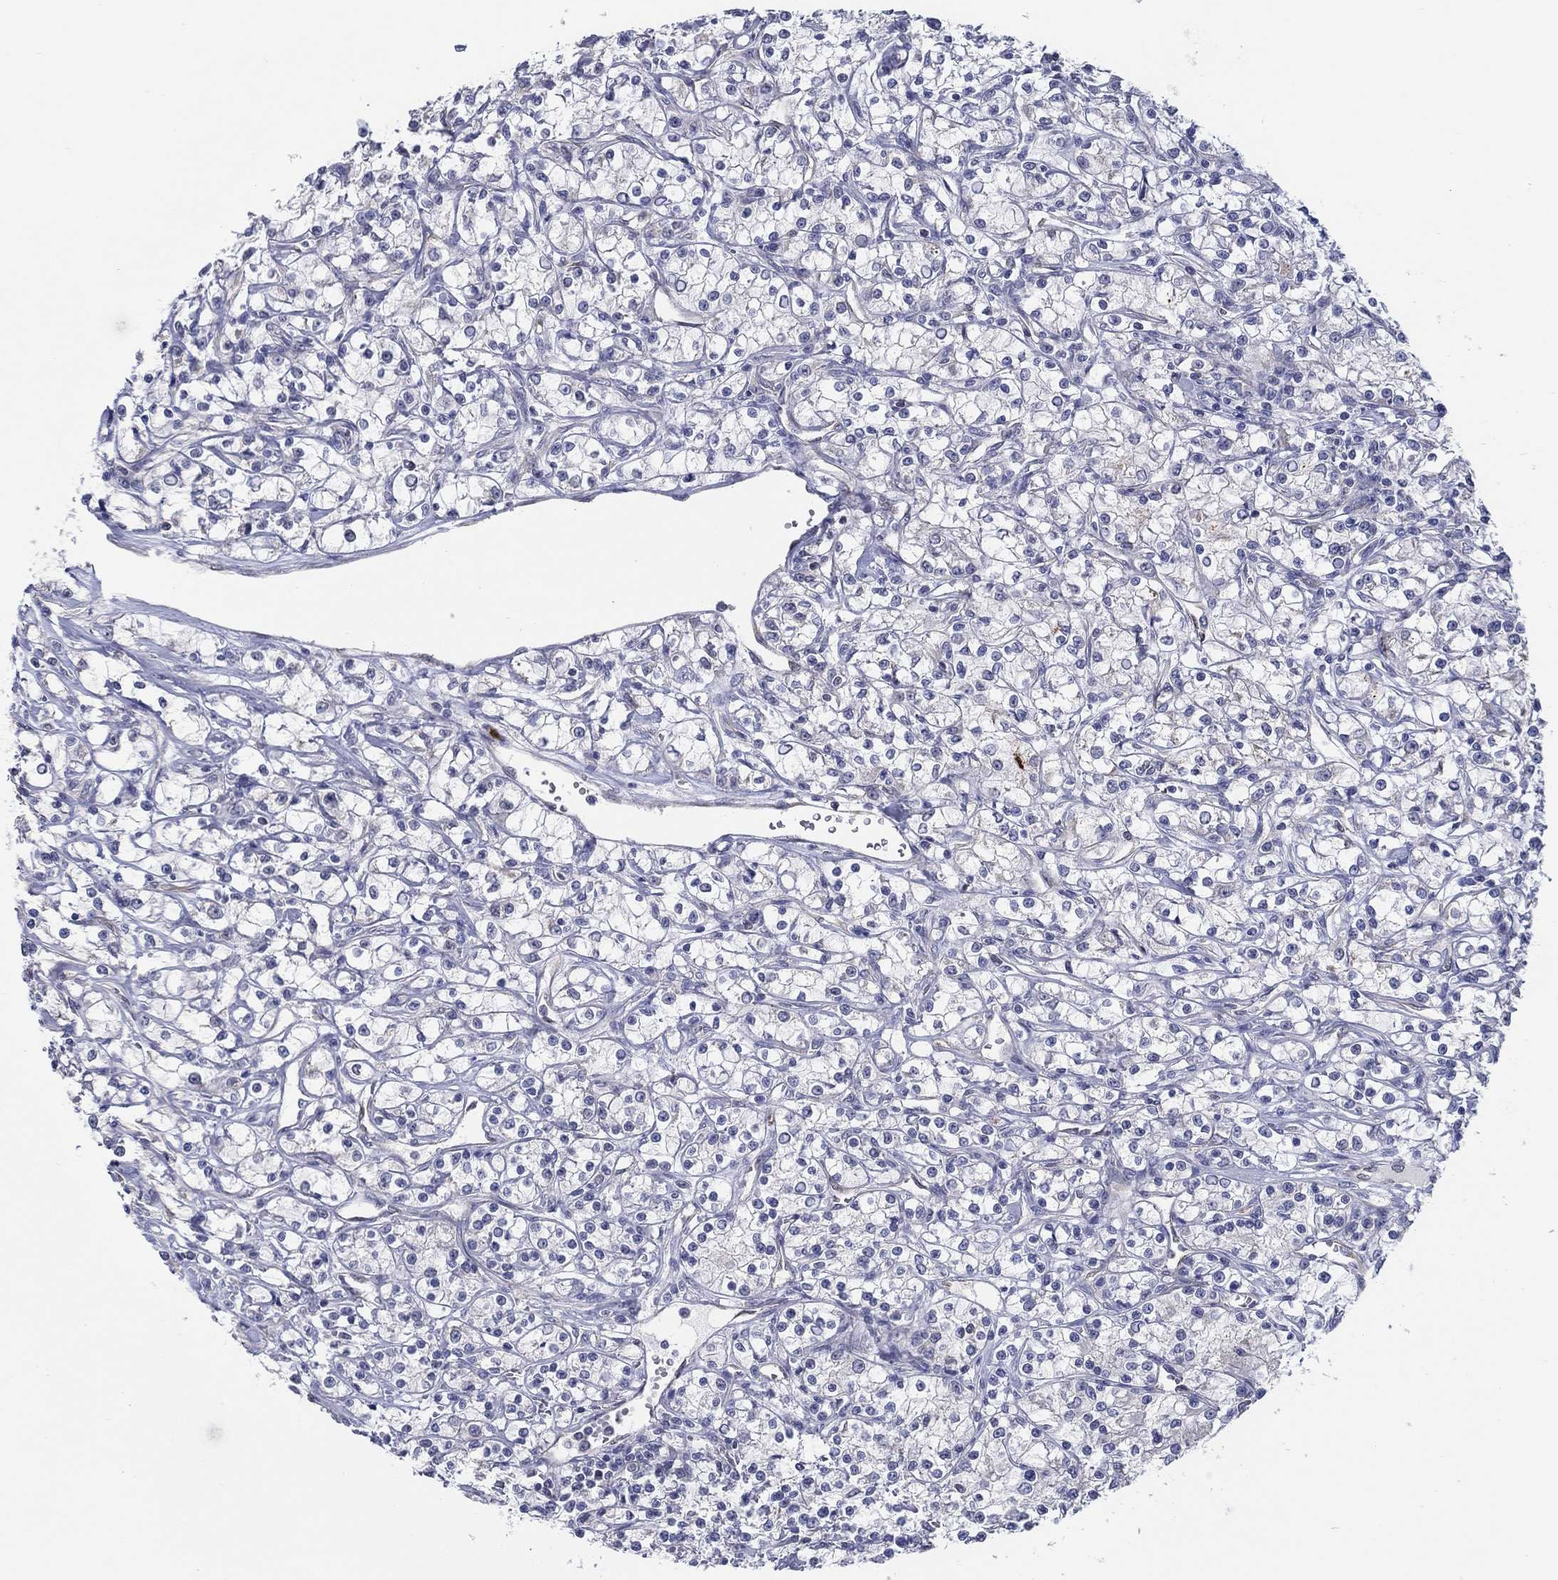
{"staining": {"intensity": "negative", "quantity": "none", "location": "none"}, "tissue": "renal cancer", "cell_type": "Tumor cells", "image_type": "cancer", "snomed": [{"axis": "morphology", "description": "Adenocarcinoma, NOS"}, {"axis": "topography", "description": "Kidney"}], "caption": "Immunohistochemical staining of renal cancer demonstrates no significant positivity in tumor cells. (DAB (3,3'-diaminobenzidine) immunohistochemistry visualized using brightfield microscopy, high magnification).", "gene": "ERMP1", "patient": {"sex": "female", "age": 59}}